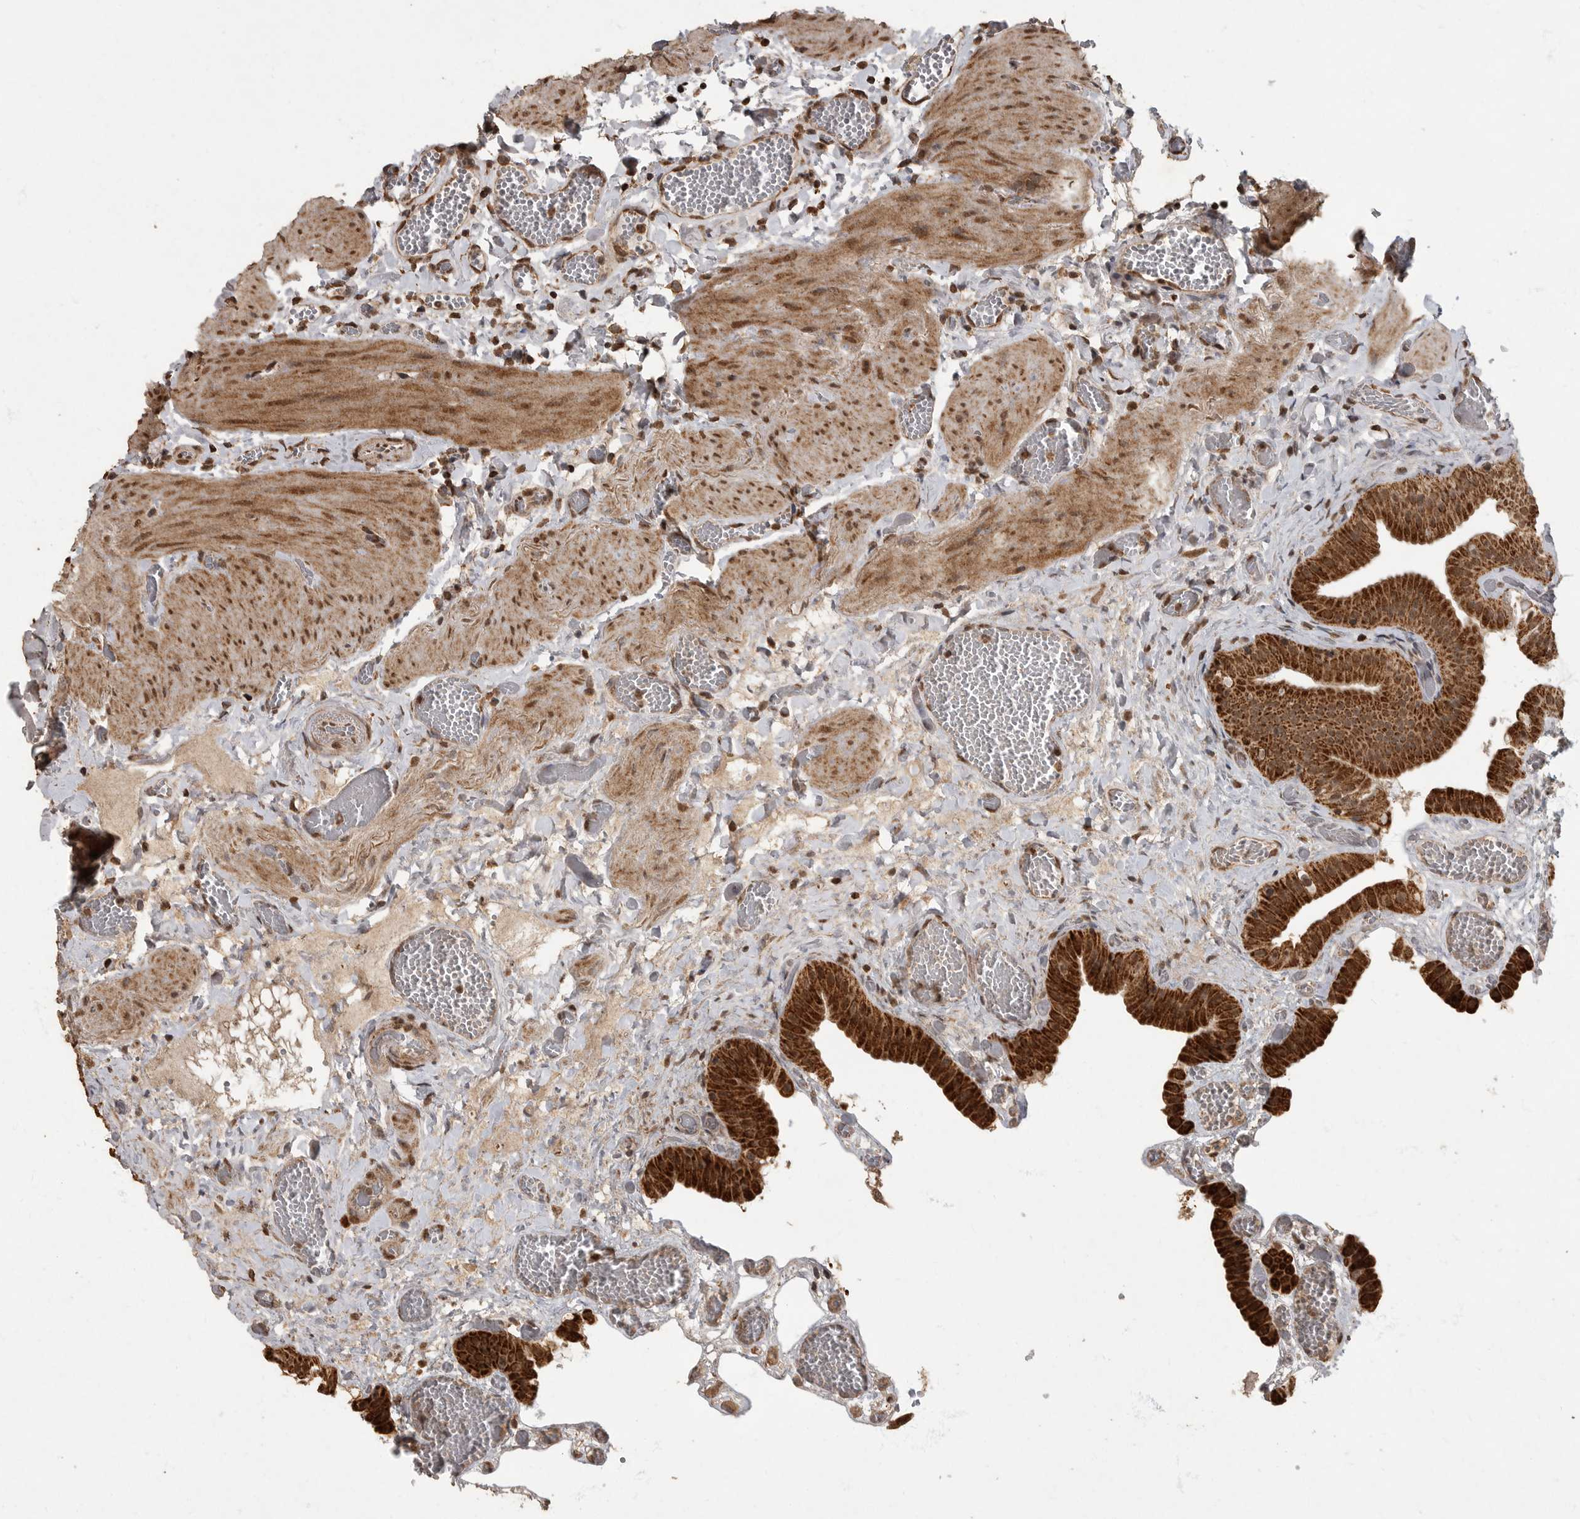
{"staining": {"intensity": "strong", "quantity": ">75%", "location": "cytoplasmic/membranous"}, "tissue": "gallbladder", "cell_type": "Glandular cells", "image_type": "normal", "snomed": [{"axis": "morphology", "description": "Normal tissue, NOS"}, {"axis": "topography", "description": "Gallbladder"}], "caption": "Normal gallbladder was stained to show a protein in brown. There is high levels of strong cytoplasmic/membranous positivity in approximately >75% of glandular cells. Using DAB (brown) and hematoxylin (blue) stains, captured at high magnification using brightfield microscopy.", "gene": "MAFG", "patient": {"sex": "female", "age": 64}}